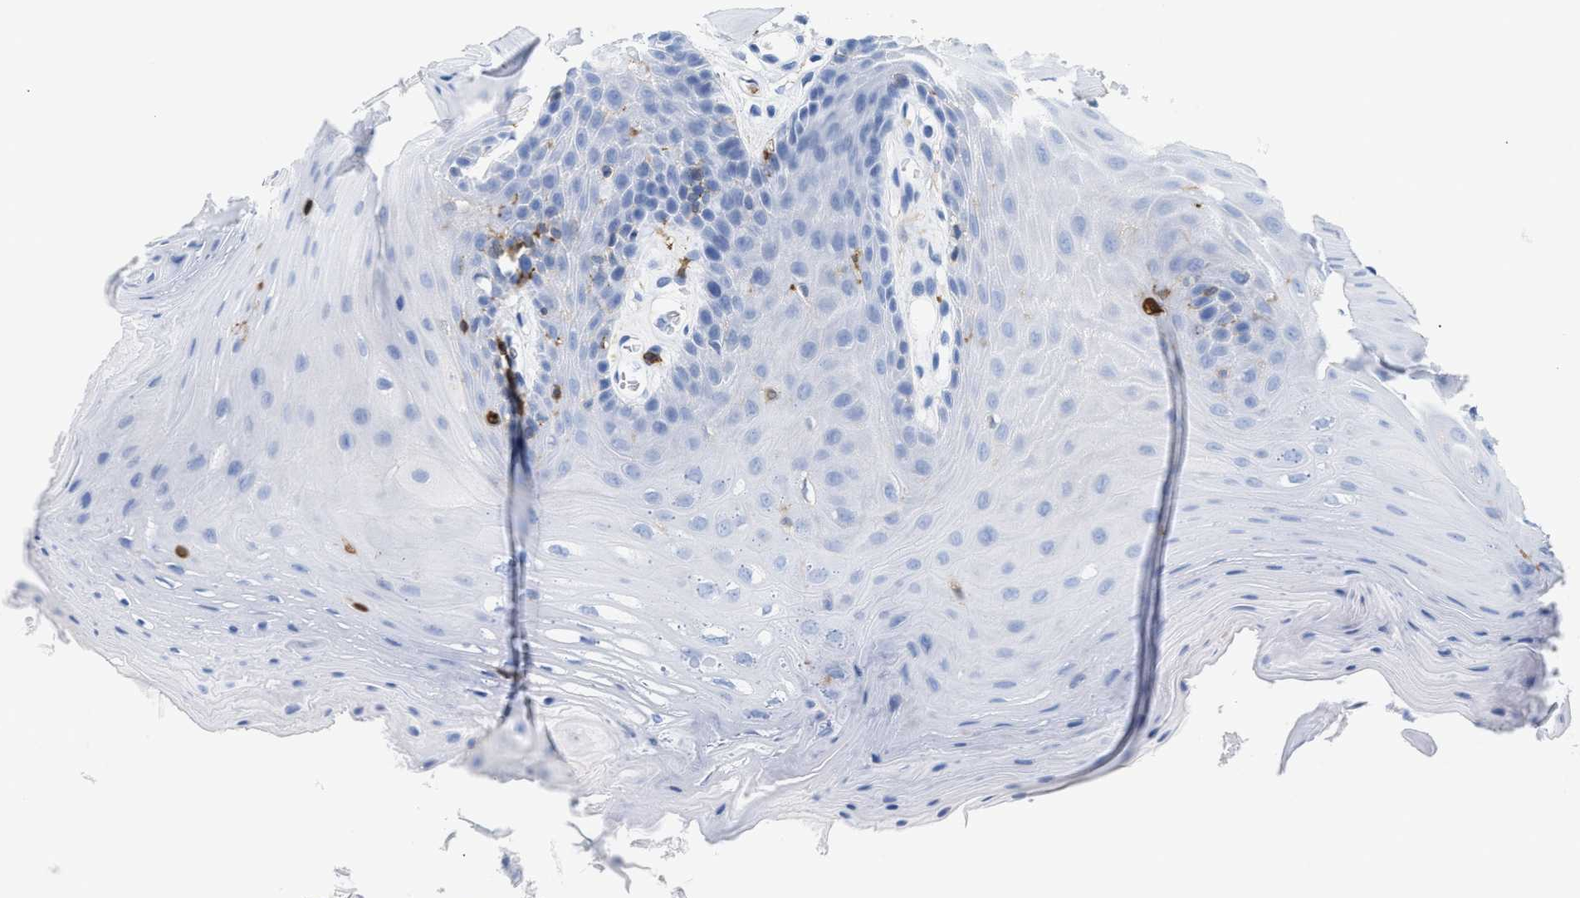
{"staining": {"intensity": "negative", "quantity": "none", "location": "none"}, "tissue": "oral mucosa", "cell_type": "Squamous epithelial cells", "image_type": "normal", "snomed": [{"axis": "morphology", "description": "Normal tissue, NOS"}, {"axis": "morphology", "description": "Squamous cell carcinoma, NOS"}, {"axis": "topography", "description": "Oral tissue"}, {"axis": "topography", "description": "Head-Neck"}], "caption": "The immunohistochemistry (IHC) image has no significant positivity in squamous epithelial cells of oral mucosa.", "gene": "LCP1", "patient": {"sex": "male", "age": 71}}